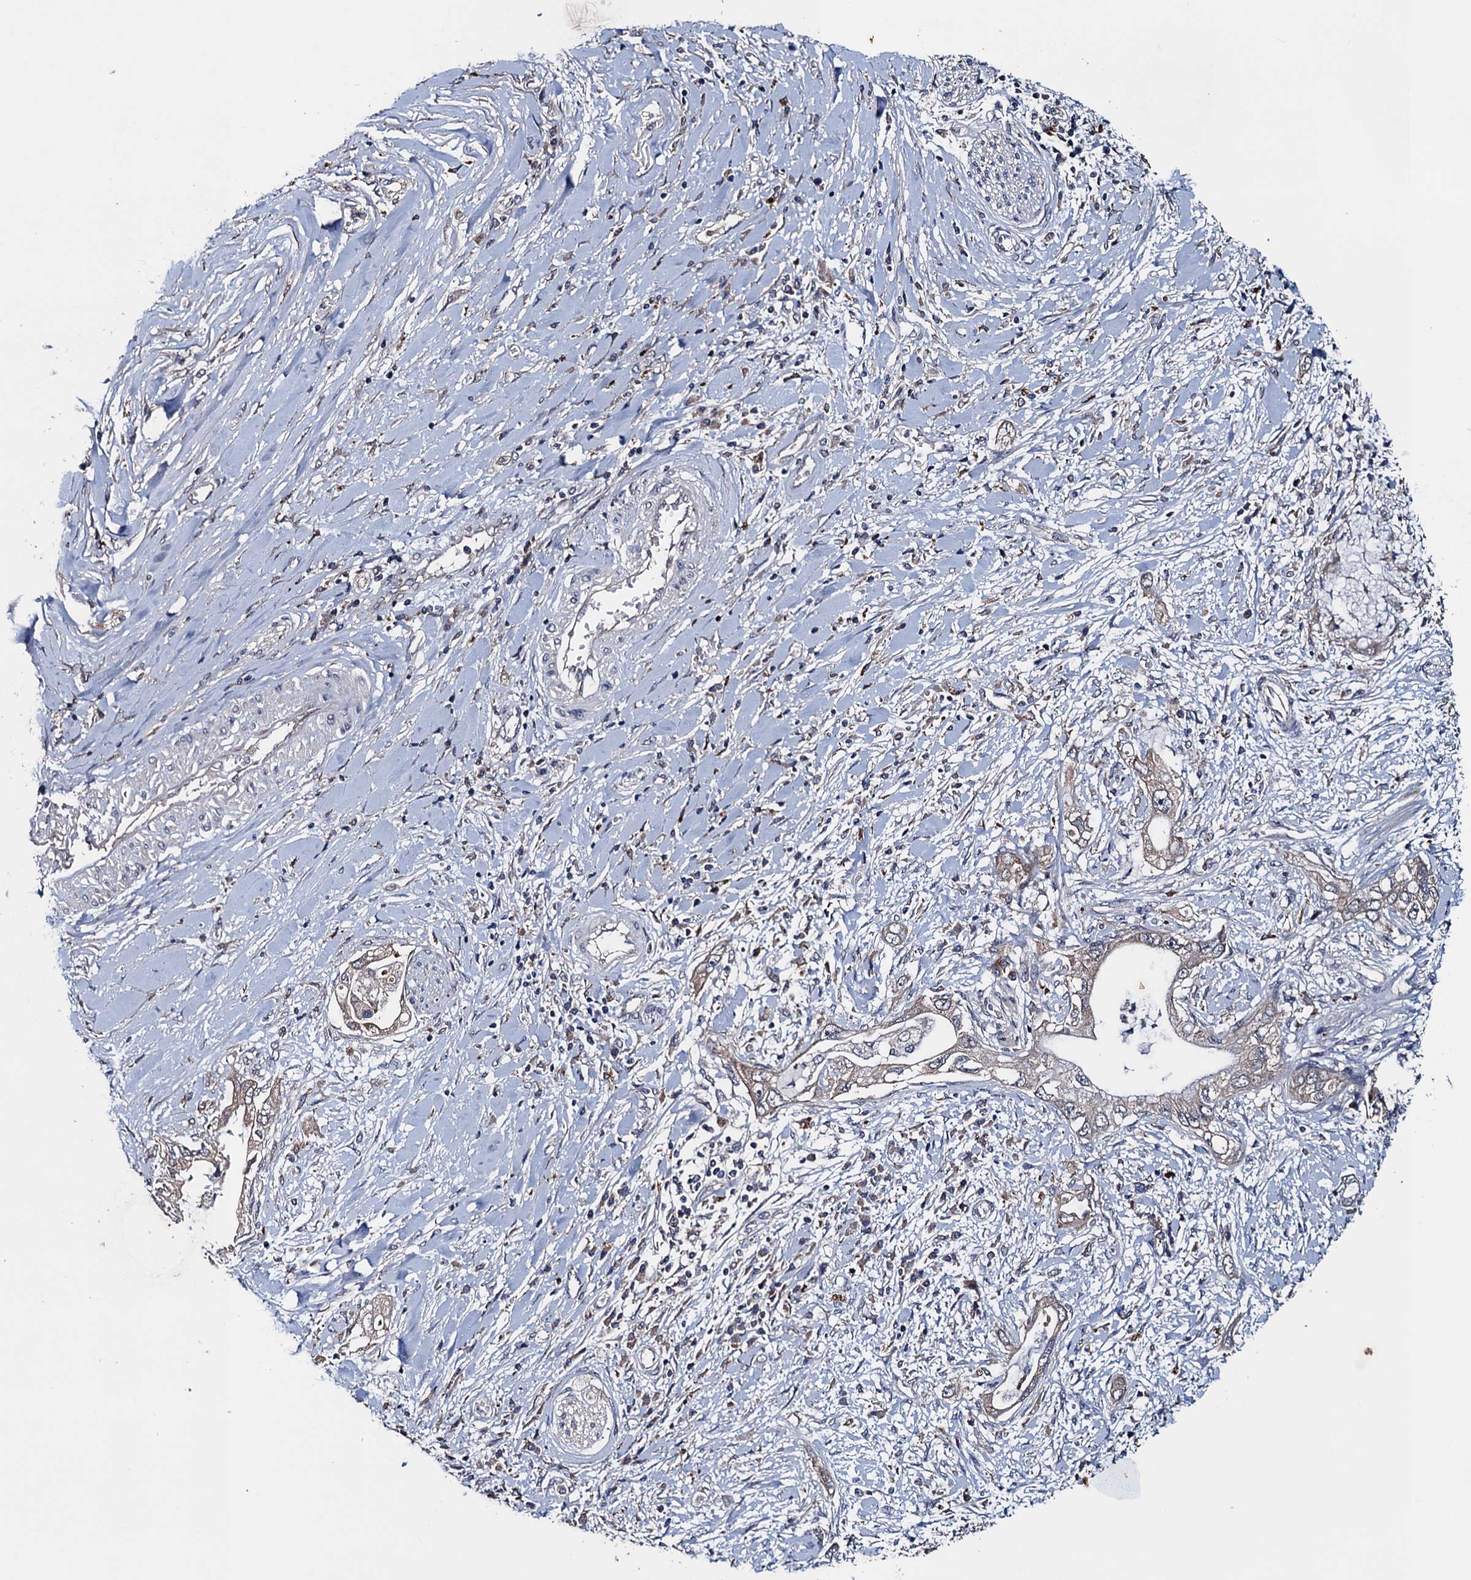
{"staining": {"intensity": "weak", "quantity": "<25%", "location": "cytoplasmic/membranous"}, "tissue": "pancreatic cancer", "cell_type": "Tumor cells", "image_type": "cancer", "snomed": [{"axis": "morphology", "description": "Inflammation, NOS"}, {"axis": "morphology", "description": "Adenocarcinoma, NOS"}, {"axis": "topography", "description": "Pancreas"}], "caption": "An IHC micrograph of pancreatic cancer is shown. There is no staining in tumor cells of pancreatic cancer. (DAB (3,3'-diaminobenzidine) IHC with hematoxylin counter stain).", "gene": "BLTP3B", "patient": {"sex": "female", "age": 56}}